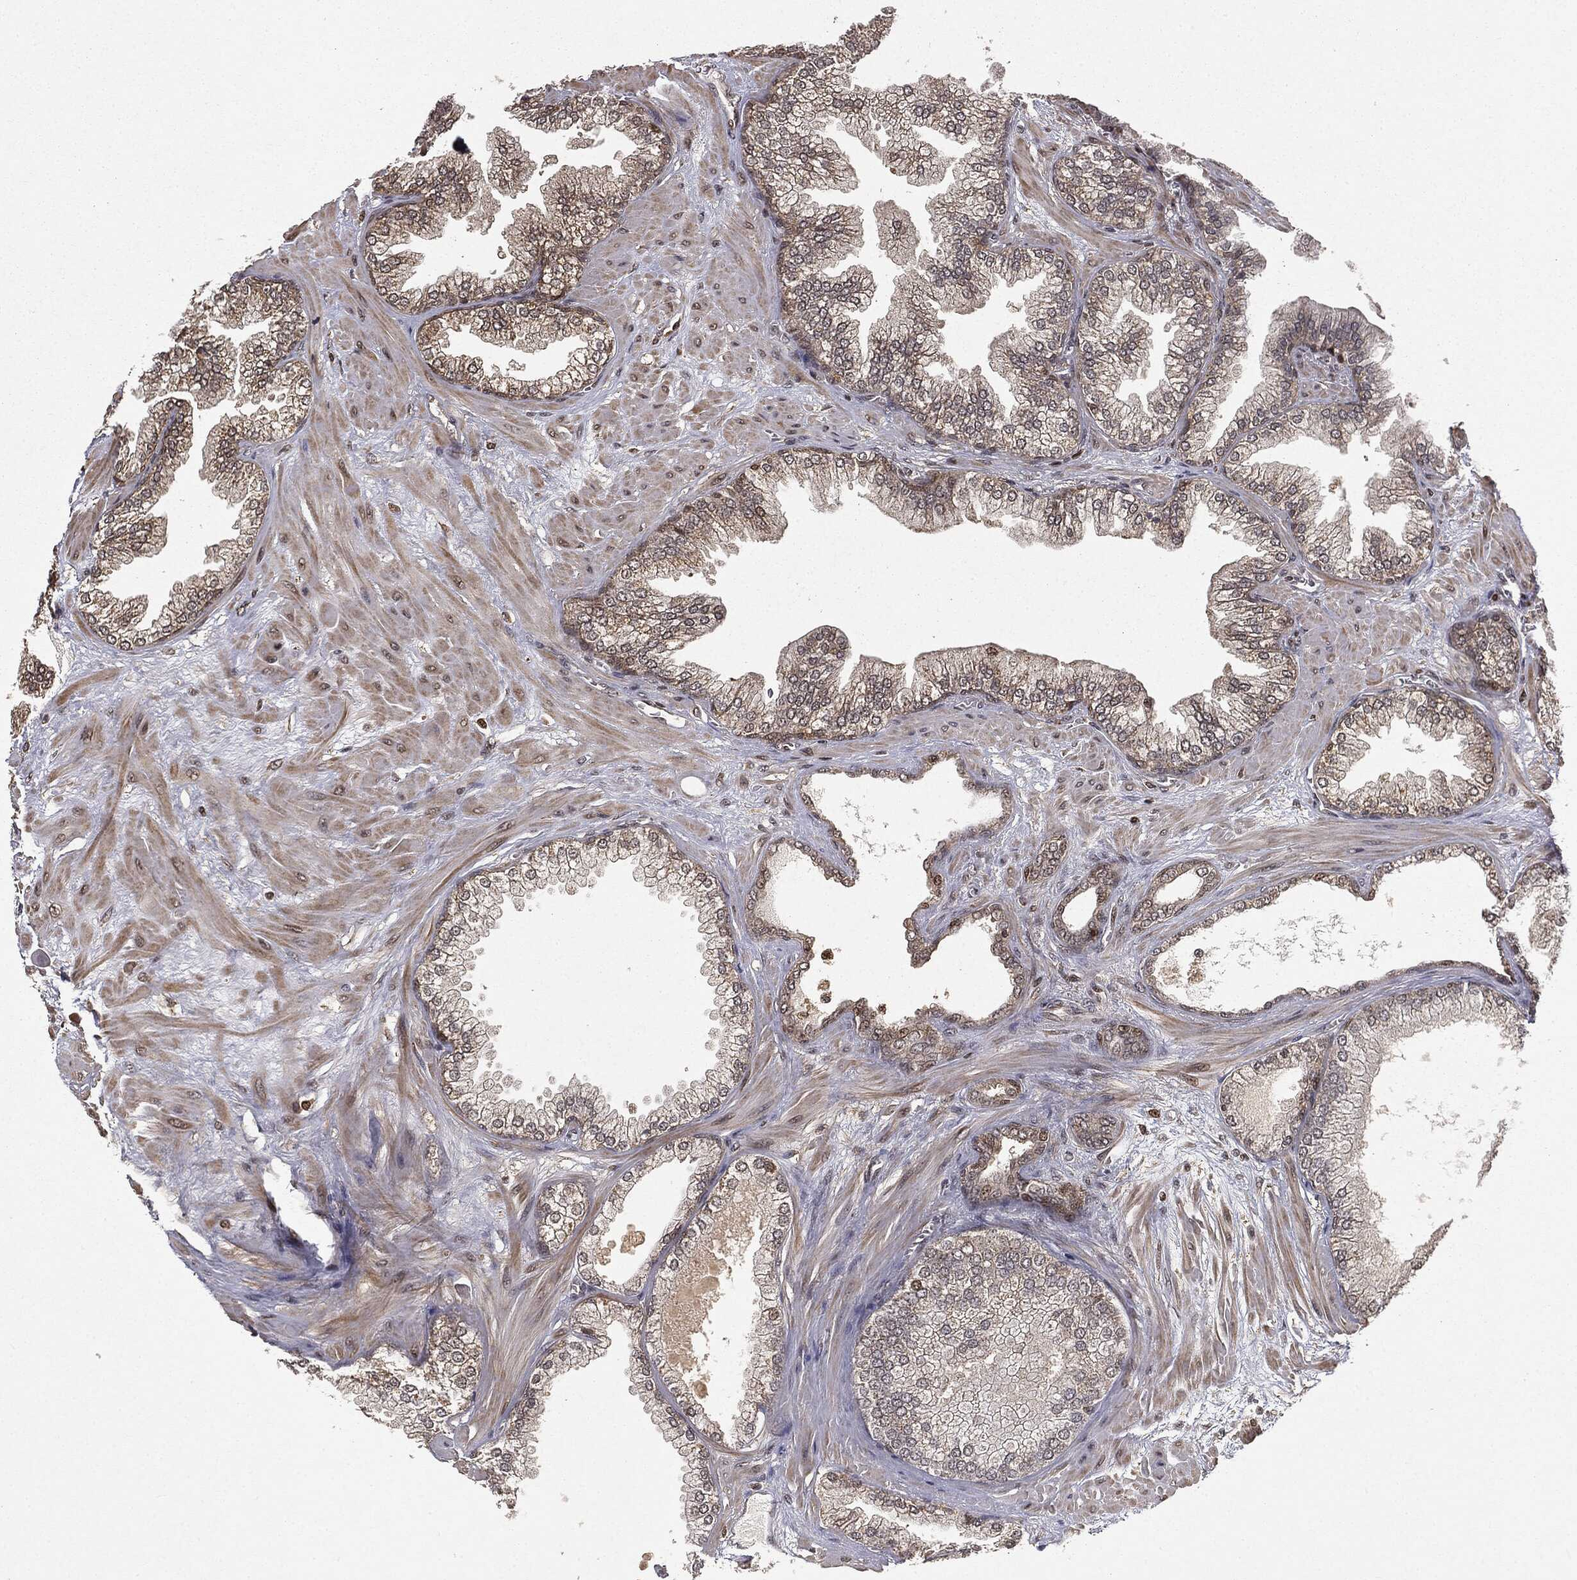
{"staining": {"intensity": "weak", "quantity": "<25%", "location": "cytoplasmic/membranous"}, "tissue": "prostate cancer", "cell_type": "Tumor cells", "image_type": "cancer", "snomed": [{"axis": "morphology", "description": "Adenocarcinoma, Low grade"}, {"axis": "topography", "description": "Prostate"}], "caption": "The IHC image has no significant expression in tumor cells of adenocarcinoma (low-grade) (prostate) tissue. (DAB (3,3'-diaminobenzidine) IHC, high magnification).", "gene": "ZNHIT6", "patient": {"sex": "male", "age": 72}}